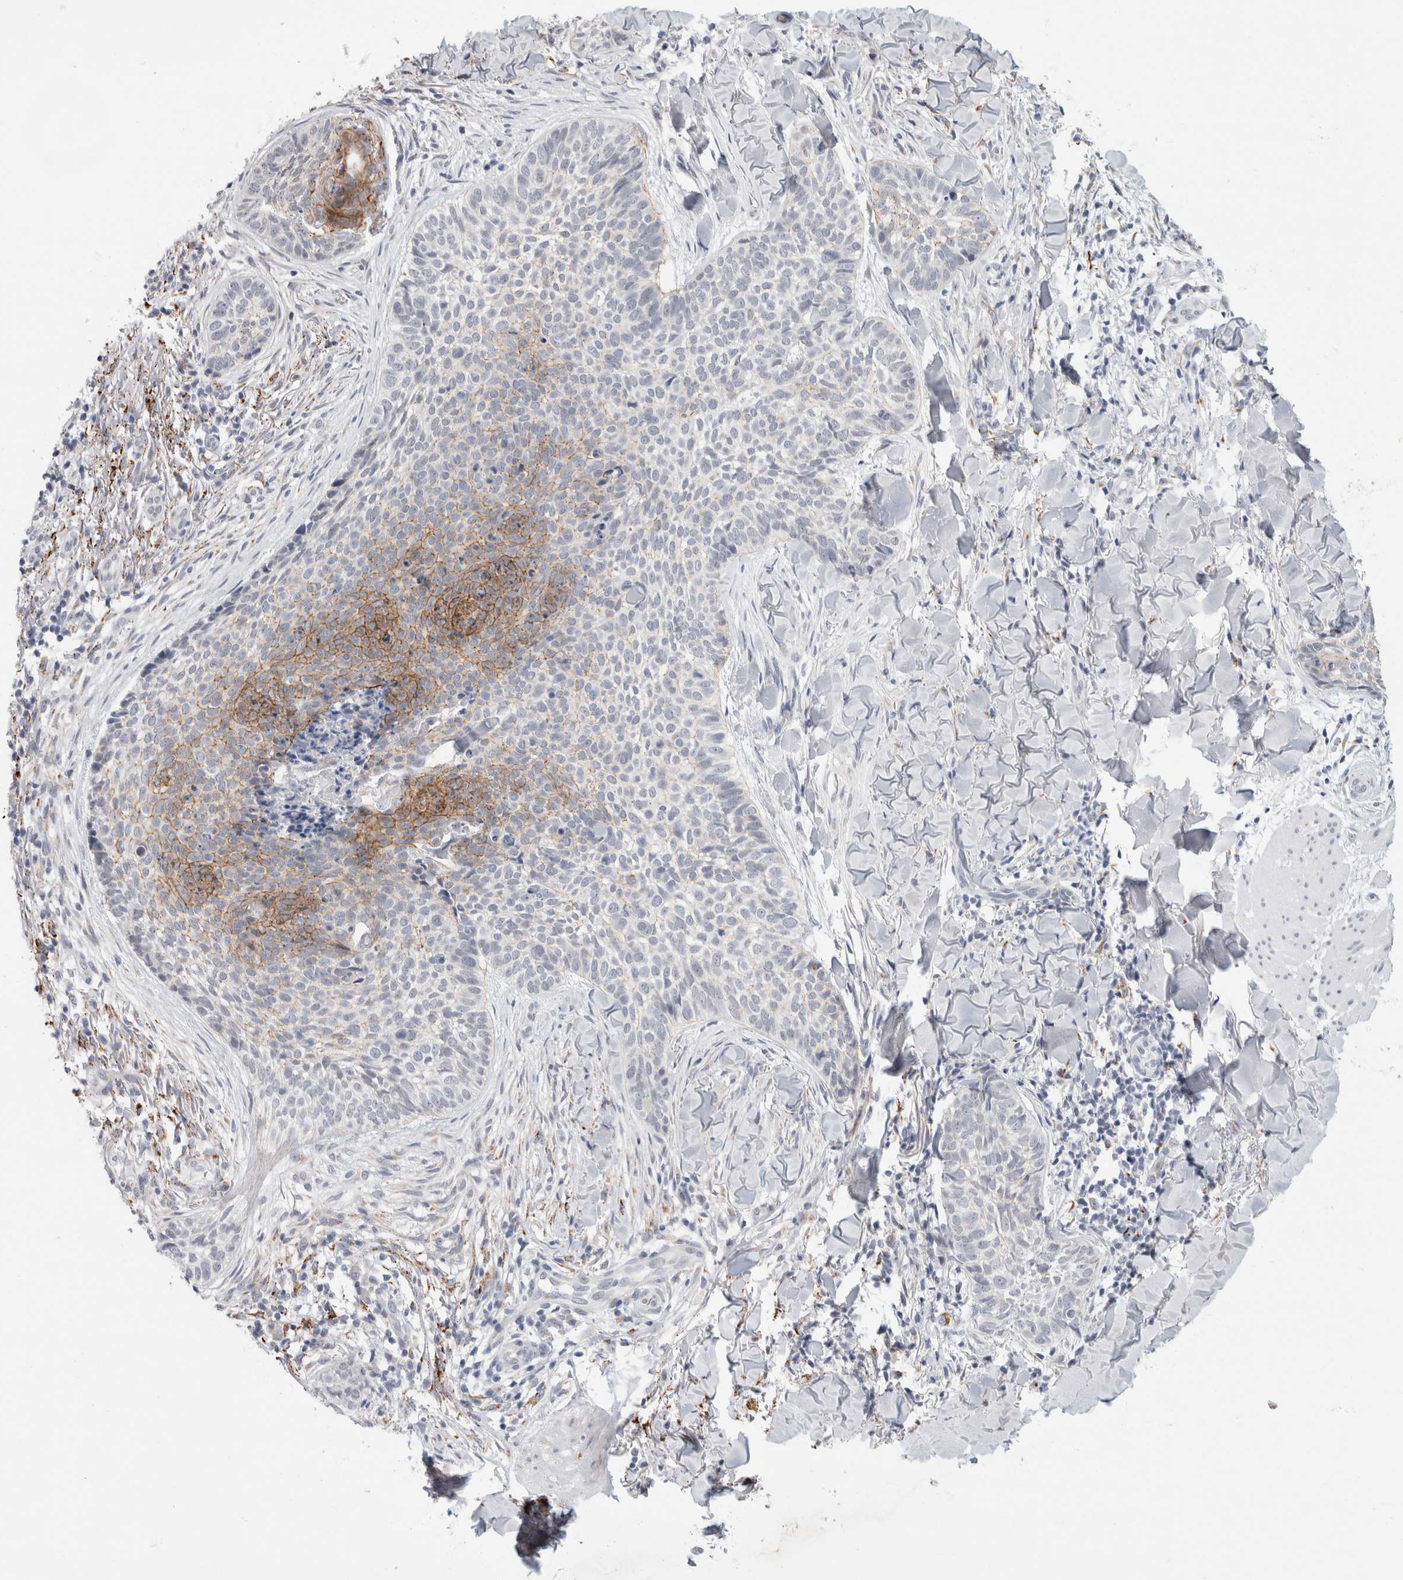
{"staining": {"intensity": "moderate", "quantity": "25%-75%", "location": "cytoplasmic/membranous"}, "tissue": "skin cancer", "cell_type": "Tumor cells", "image_type": "cancer", "snomed": [{"axis": "morphology", "description": "Normal tissue, NOS"}, {"axis": "morphology", "description": "Basal cell carcinoma"}, {"axis": "topography", "description": "Skin"}], "caption": "Protein analysis of skin cancer tissue displays moderate cytoplasmic/membranous positivity in approximately 25%-75% of tumor cells.", "gene": "NIPA1", "patient": {"sex": "male", "age": 67}}